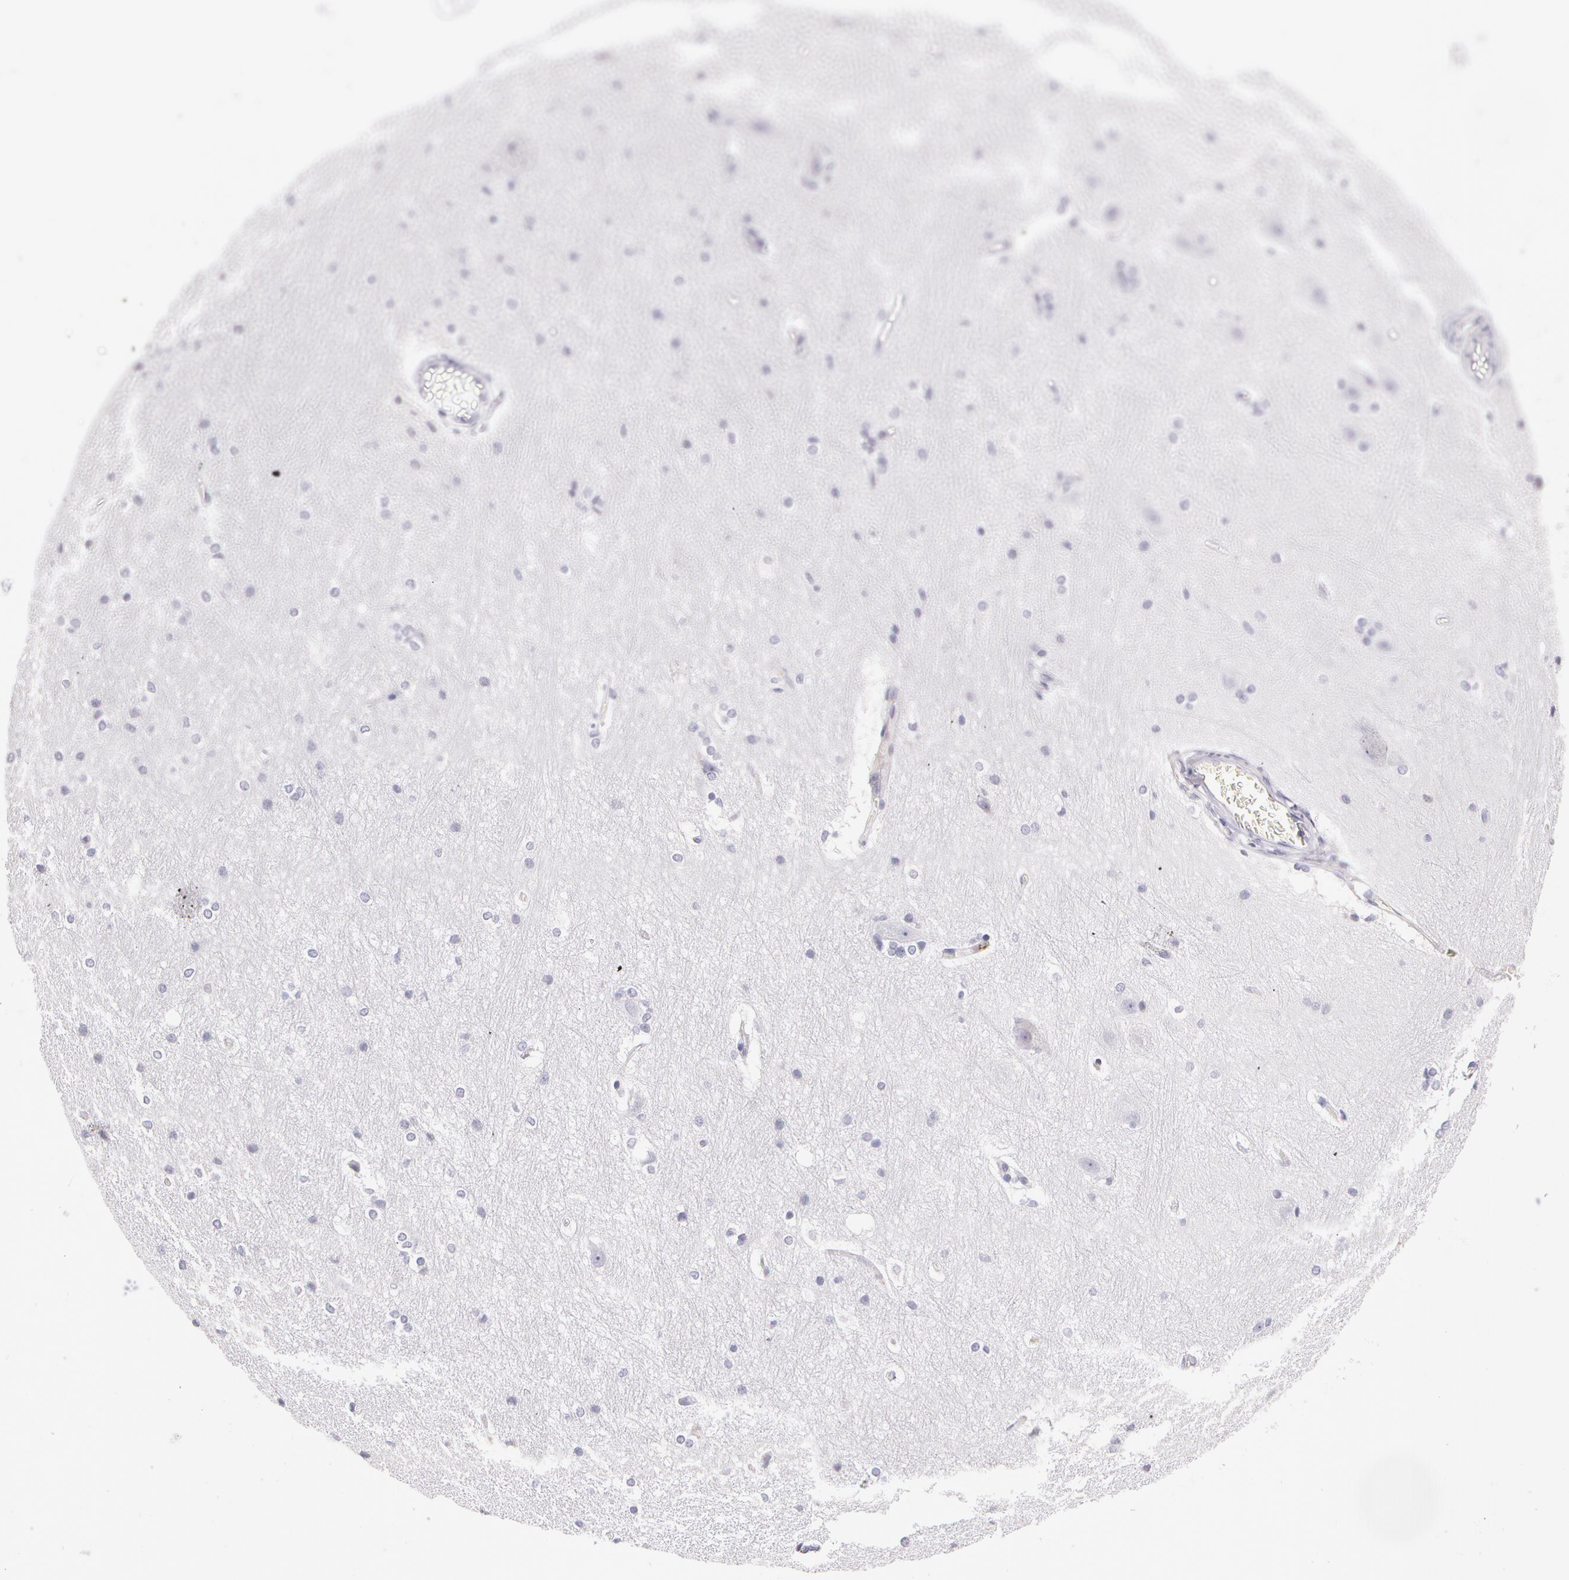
{"staining": {"intensity": "negative", "quantity": "none", "location": "none"}, "tissue": "hippocampus", "cell_type": "Glial cells", "image_type": "normal", "snomed": [{"axis": "morphology", "description": "Normal tissue, NOS"}, {"axis": "topography", "description": "Hippocampus"}], "caption": "An image of human hippocampus is negative for staining in glial cells. (DAB immunohistochemistry (IHC) with hematoxylin counter stain).", "gene": "AHSG", "patient": {"sex": "female", "age": 19}}